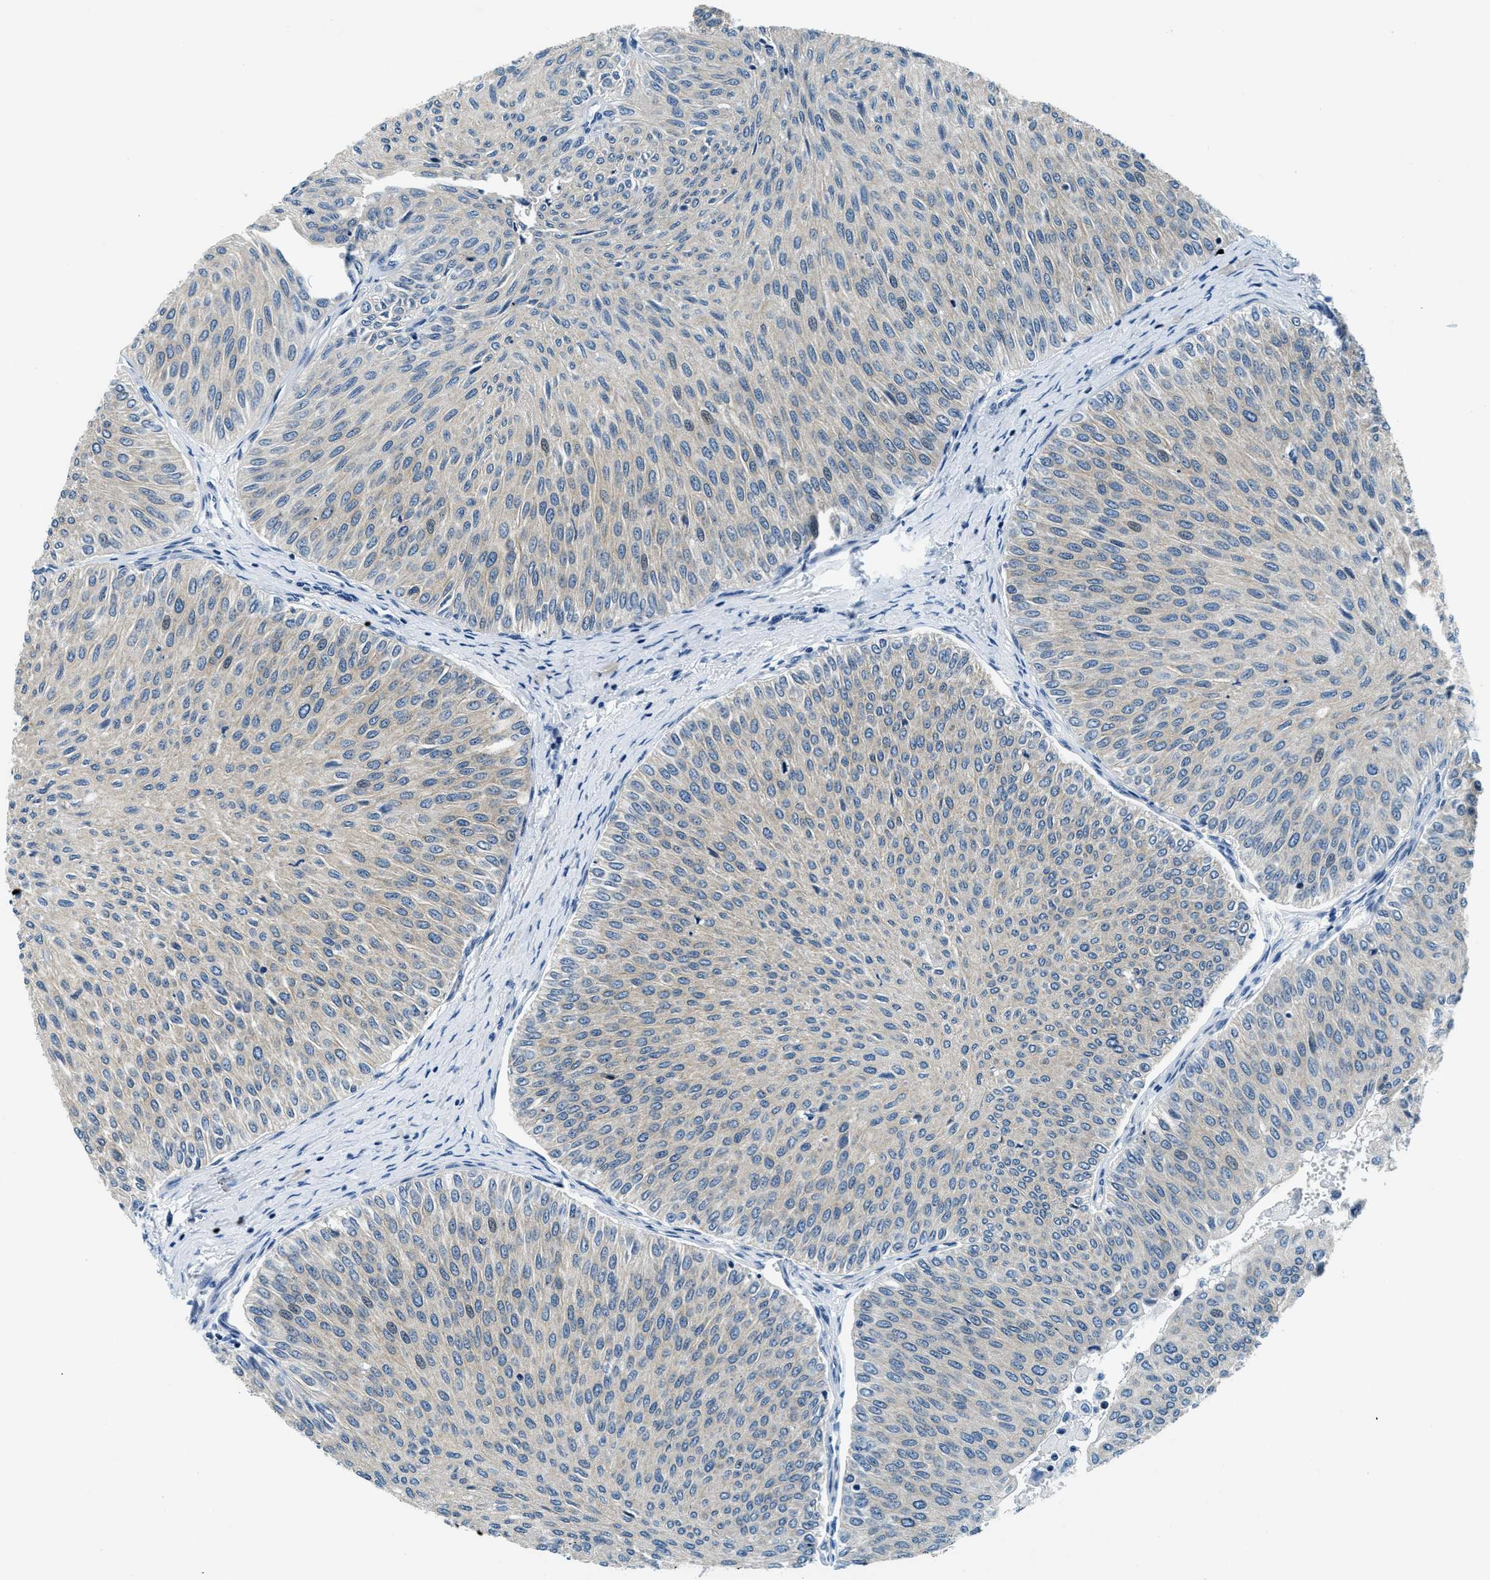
{"staining": {"intensity": "weak", "quantity": "25%-75%", "location": "cytoplasmic/membranous"}, "tissue": "urothelial cancer", "cell_type": "Tumor cells", "image_type": "cancer", "snomed": [{"axis": "morphology", "description": "Urothelial carcinoma, Low grade"}, {"axis": "topography", "description": "Urinary bladder"}], "caption": "Protein expression analysis of human low-grade urothelial carcinoma reveals weak cytoplasmic/membranous expression in about 25%-75% of tumor cells.", "gene": "UBAC2", "patient": {"sex": "male", "age": 78}}